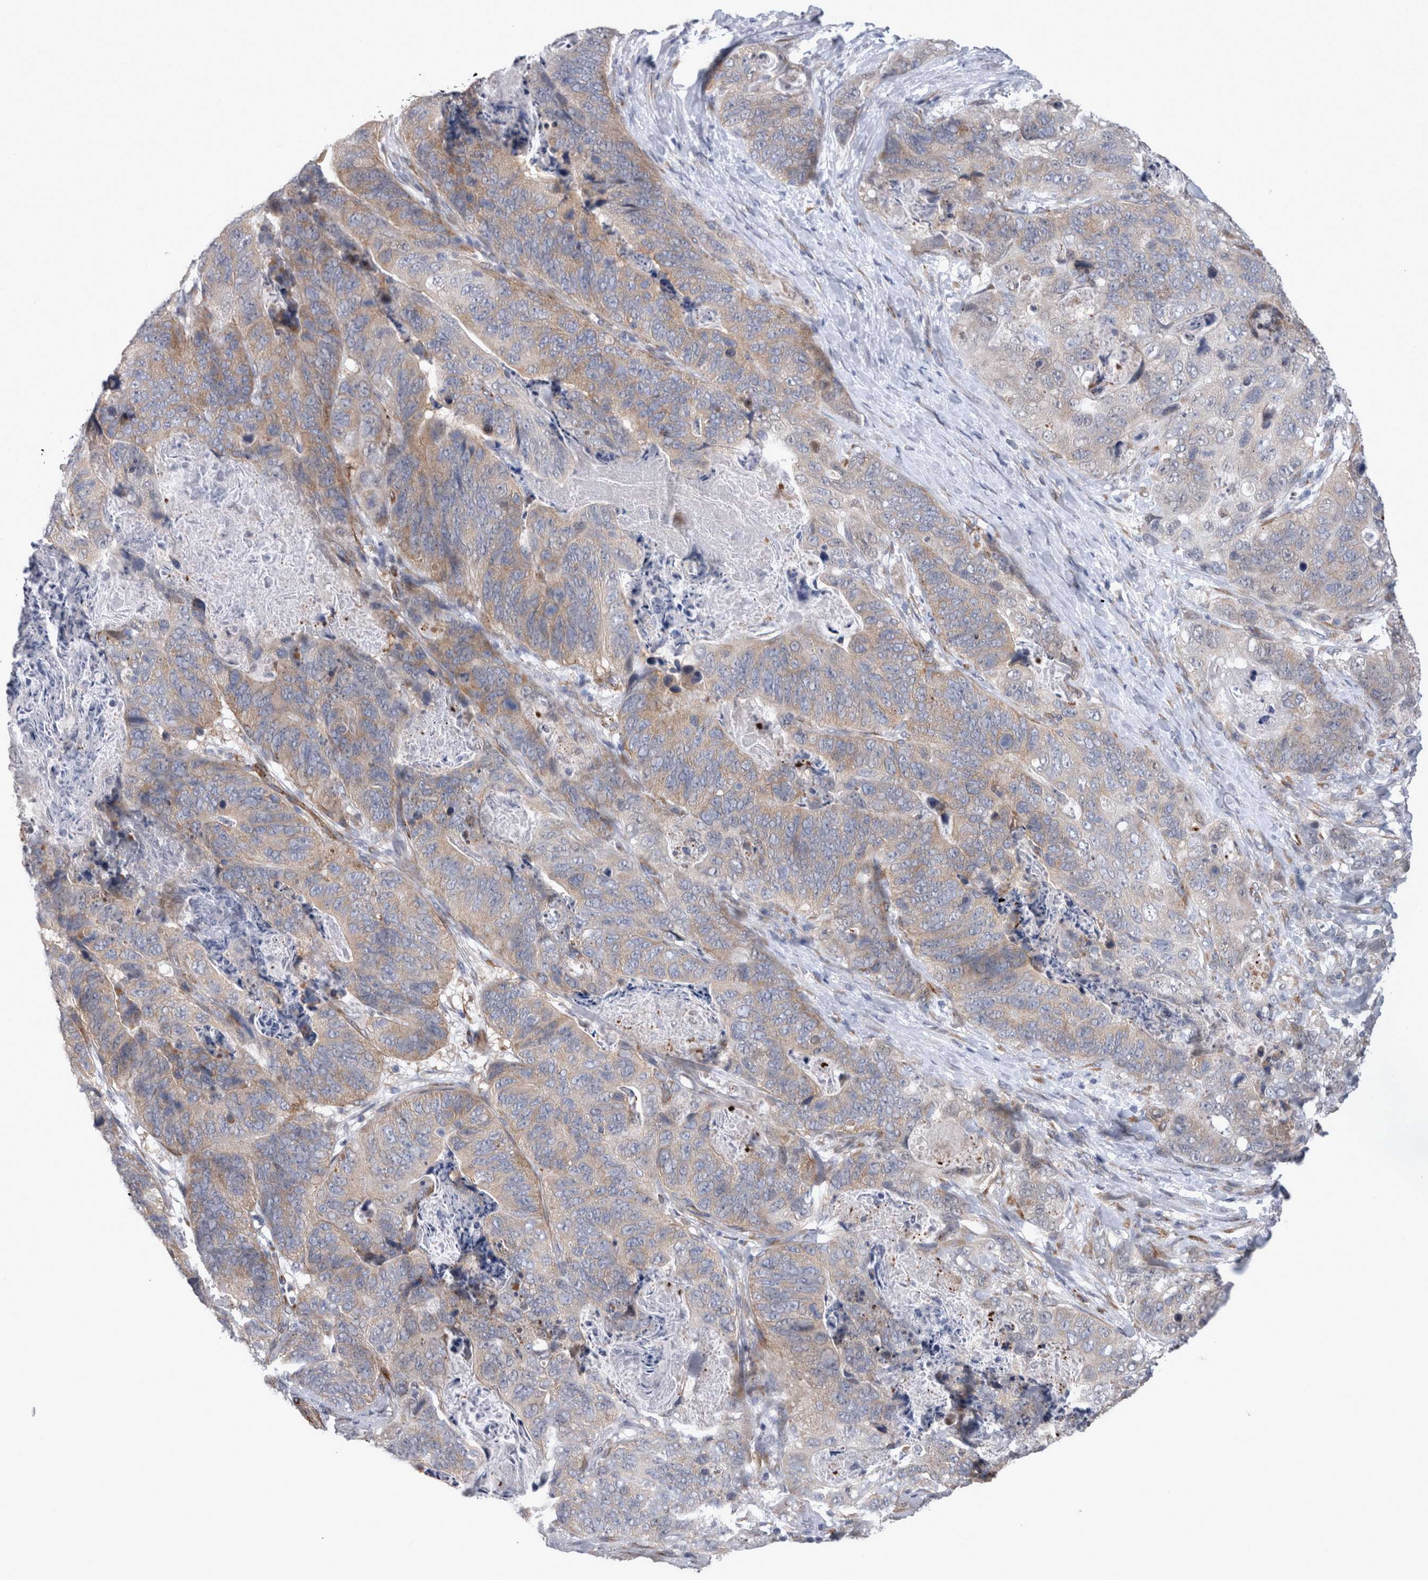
{"staining": {"intensity": "weak", "quantity": "25%-75%", "location": "cytoplasmic/membranous"}, "tissue": "stomach cancer", "cell_type": "Tumor cells", "image_type": "cancer", "snomed": [{"axis": "morphology", "description": "Normal tissue, NOS"}, {"axis": "morphology", "description": "Adenocarcinoma, NOS"}, {"axis": "topography", "description": "Stomach"}], "caption": "An immunohistochemistry (IHC) photomicrograph of neoplastic tissue is shown. Protein staining in brown labels weak cytoplasmic/membranous positivity in stomach adenocarcinoma within tumor cells.", "gene": "DDX6", "patient": {"sex": "female", "age": 89}}